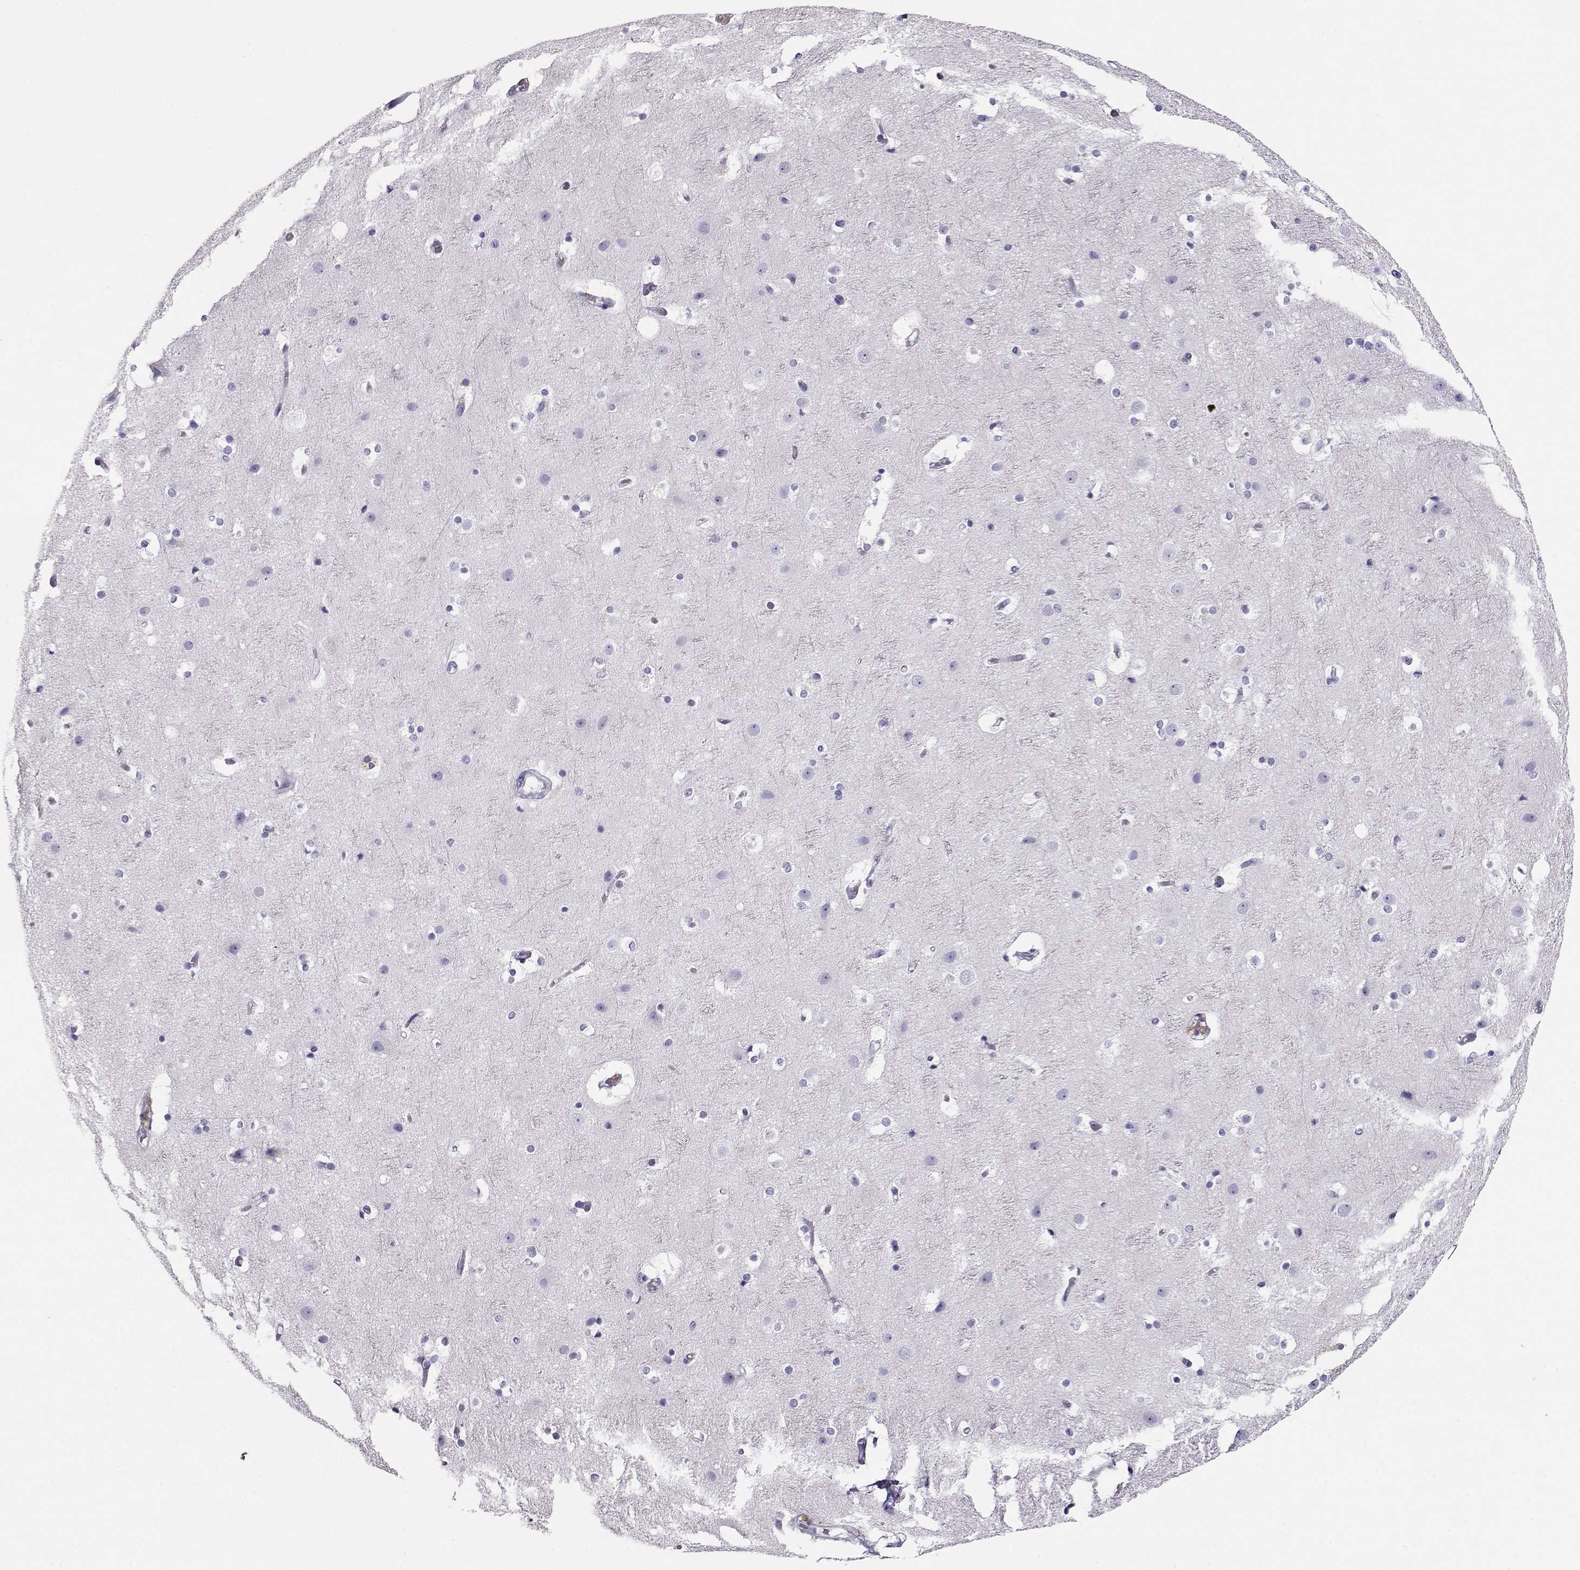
{"staining": {"intensity": "negative", "quantity": "none", "location": "none"}, "tissue": "cerebral cortex", "cell_type": "Endothelial cells", "image_type": "normal", "snomed": [{"axis": "morphology", "description": "Normal tissue, NOS"}, {"axis": "topography", "description": "Cerebral cortex"}], "caption": "Immunohistochemistry (IHC) image of unremarkable human cerebral cortex stained for a protein (brown), which exhibits no positivity in endothelial cells. Nuclei are stained in blue.", "gene": "CRX", "patient": {"sex": "female", "age": 52}}